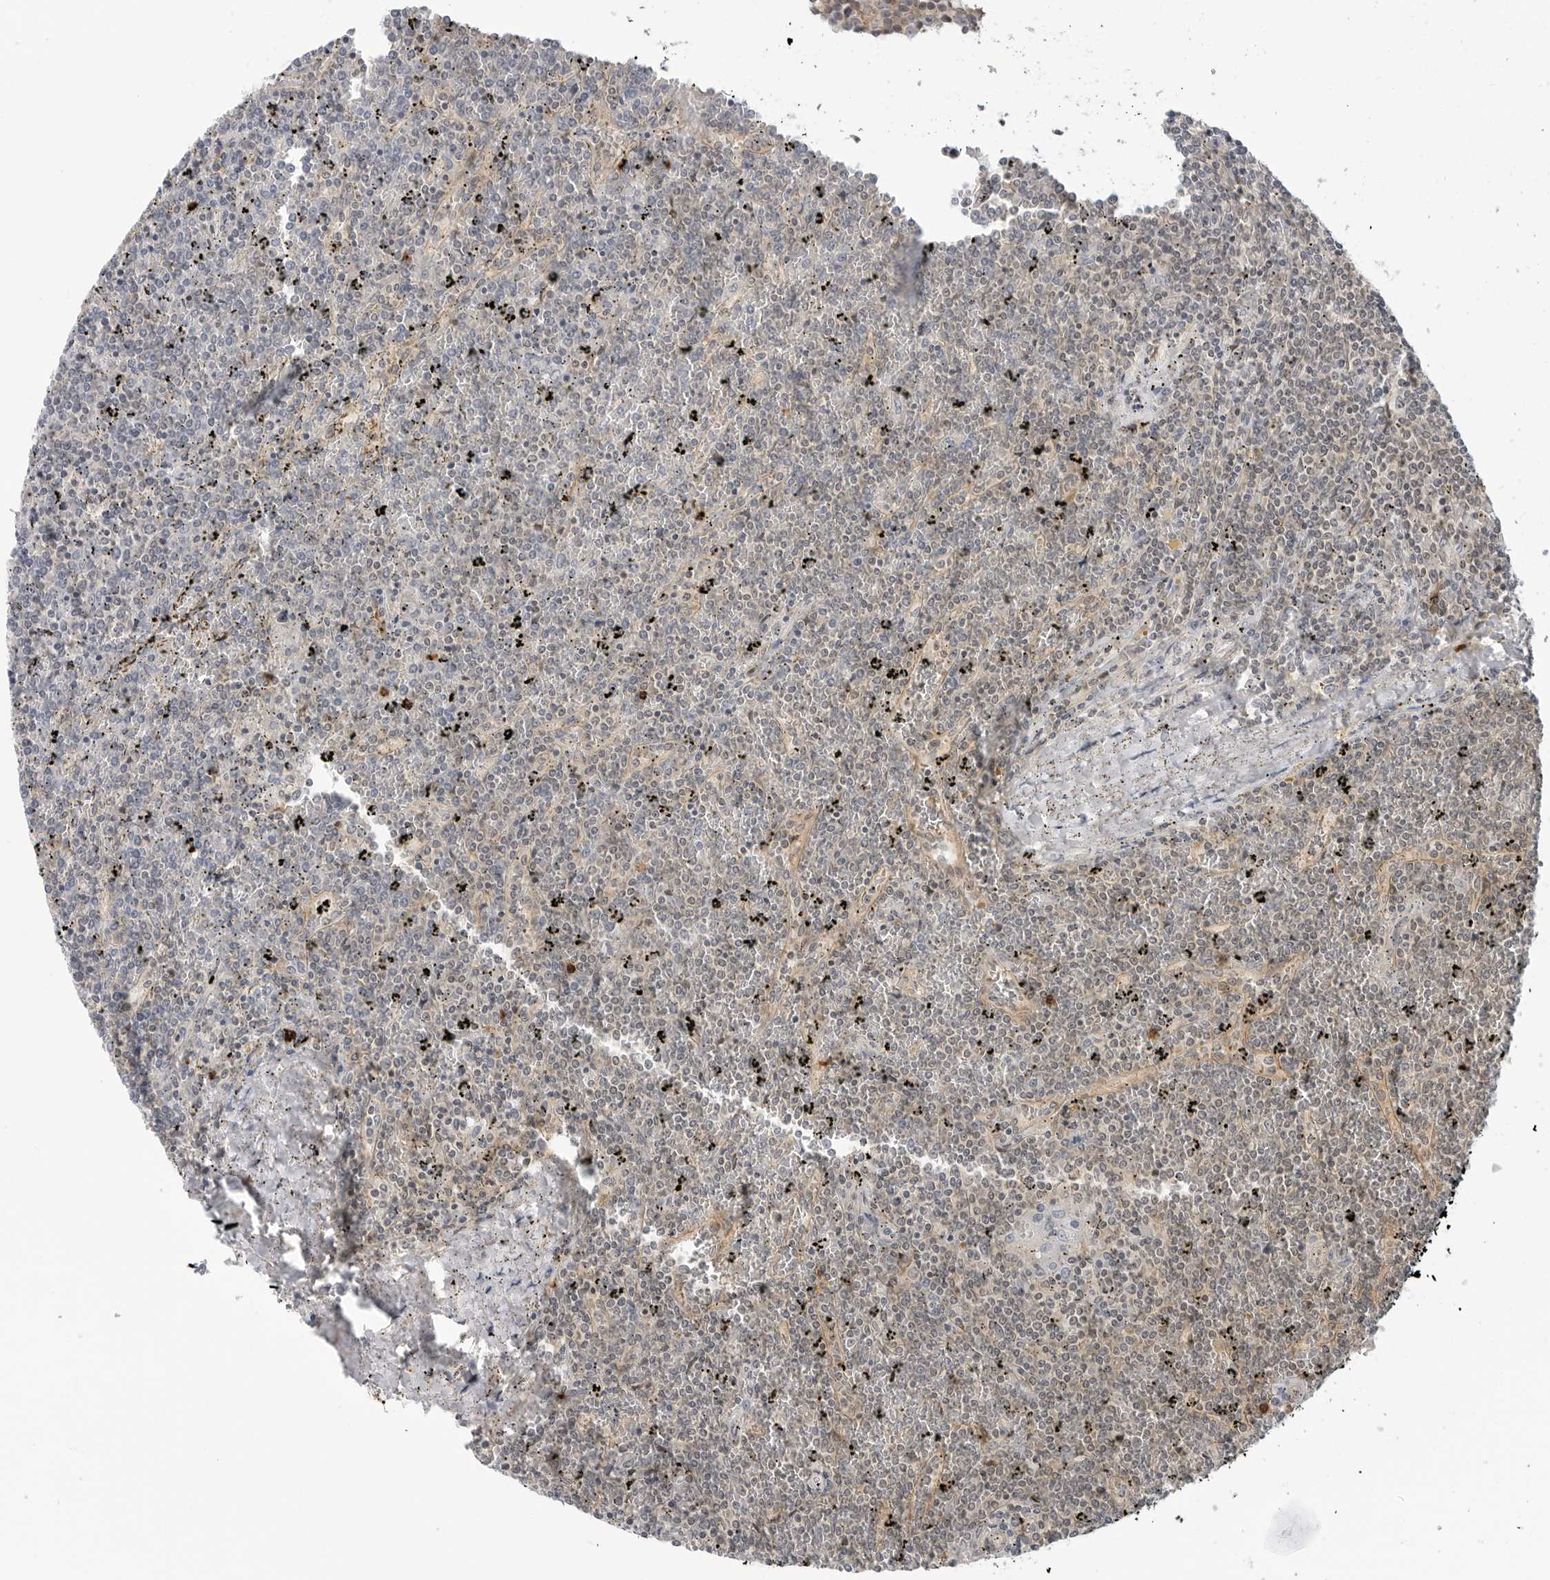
{"staining": {"intensity": "negative", "quantity": "none", "location": "none"}, "tissue": "lymphoma", "cell_type": "Tumor cells", "image_type": "cancer", "snomed": [{"axis": "morphology", "description": "Malignant lymphoma, non-Hodgkin's type, Low grade"}, {"axis": "topography", "description": "Spleen"}], "caption": "An immunohistochemistry (IHC) micrograph of lymphoma is shown. There is no staining in tumor cells of lymphoma. Nuclei are stained in blue.", "gene": "STXBP3", "patient": {"sex": "female", "age": 19}}